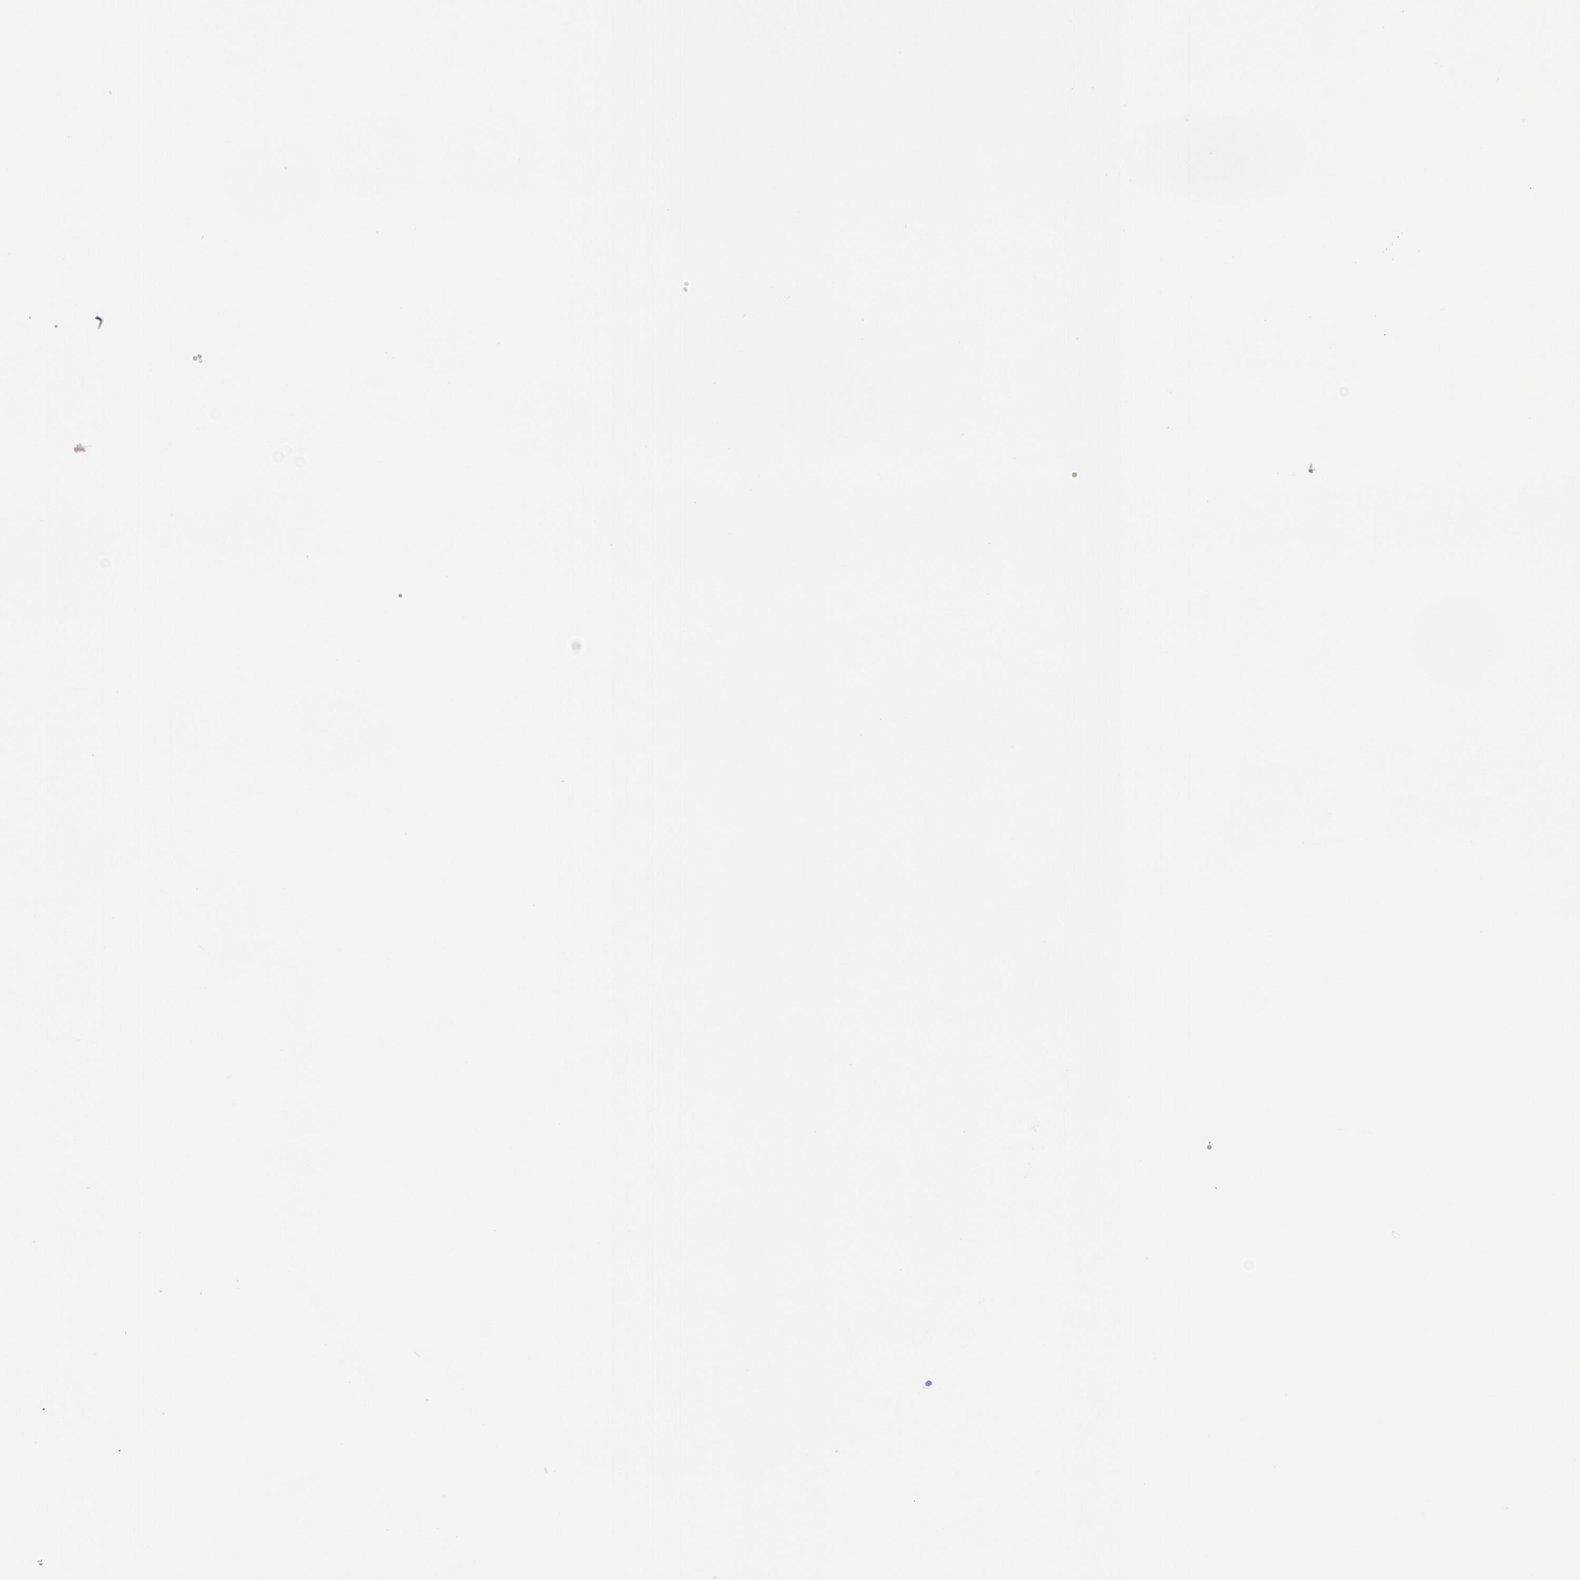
{"staining": {"intensity": "moderate", "quantity": ">75%", "location": "cytoplasmic/membranous"}, "tissue": "thyroid cancer", "cell_type": "Tumor cells", "image_type": "cancer", "snomed": [{"axis": "morphology", "description": "Papillary adenocarcinoma, NOS"}, {"axis": "topography", "description": "Thyroid gland"}], "caption": "This histopathology image displays immunohistochemistry (IHC) staining of human thyroid papillary adenocarcinoma, with medium moderate cytoplasmic/membranous staining in about >75% of tumor cells.", "gene": "CASK", "patient": {"sex": "female", "age": 71}}